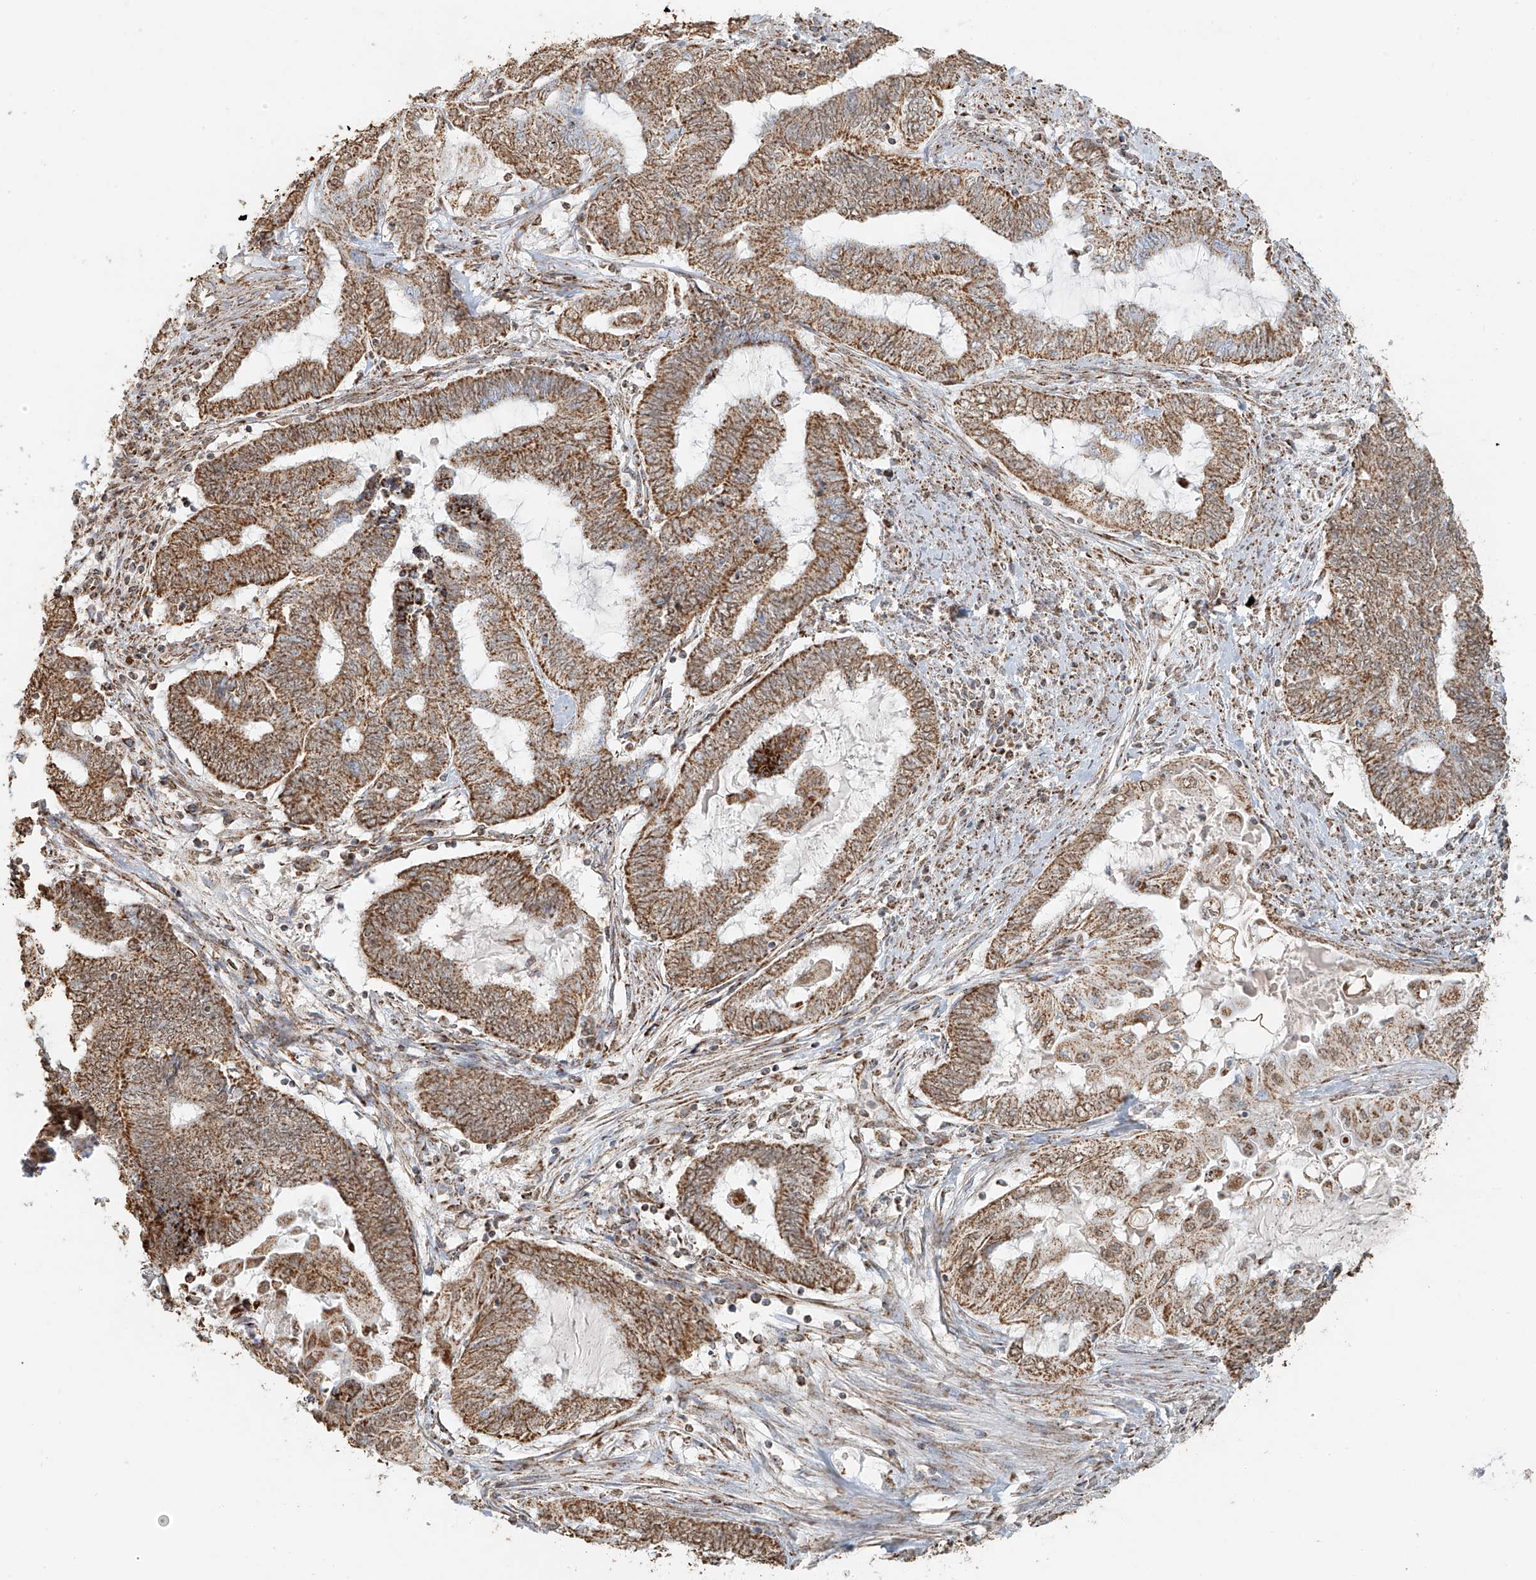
{"staining": {"intensity": "moderate", "quantity": ">75%", "location": "cytoplasmic/membranous"}, "tissue": "endometrial cancer", "cell_type": "Tumor cells", "image_type": "cancer", "snomed": [{"axis": "morphology", "description": "Adenocarcinoma, NOS"}, {"axis": "topography", "description": "Uterus"}, {"axis": "topography", "description": "Endometrium"}], "caption": "Immunohistochemistry (IHC) (DAB) staining of human endometrial cancer displays moderate cytoplasmic/membranous protein positivity in about >75% of tumor cells.", "gene": "MIPEP", "patient": {"sex": "female", "age": 70}}